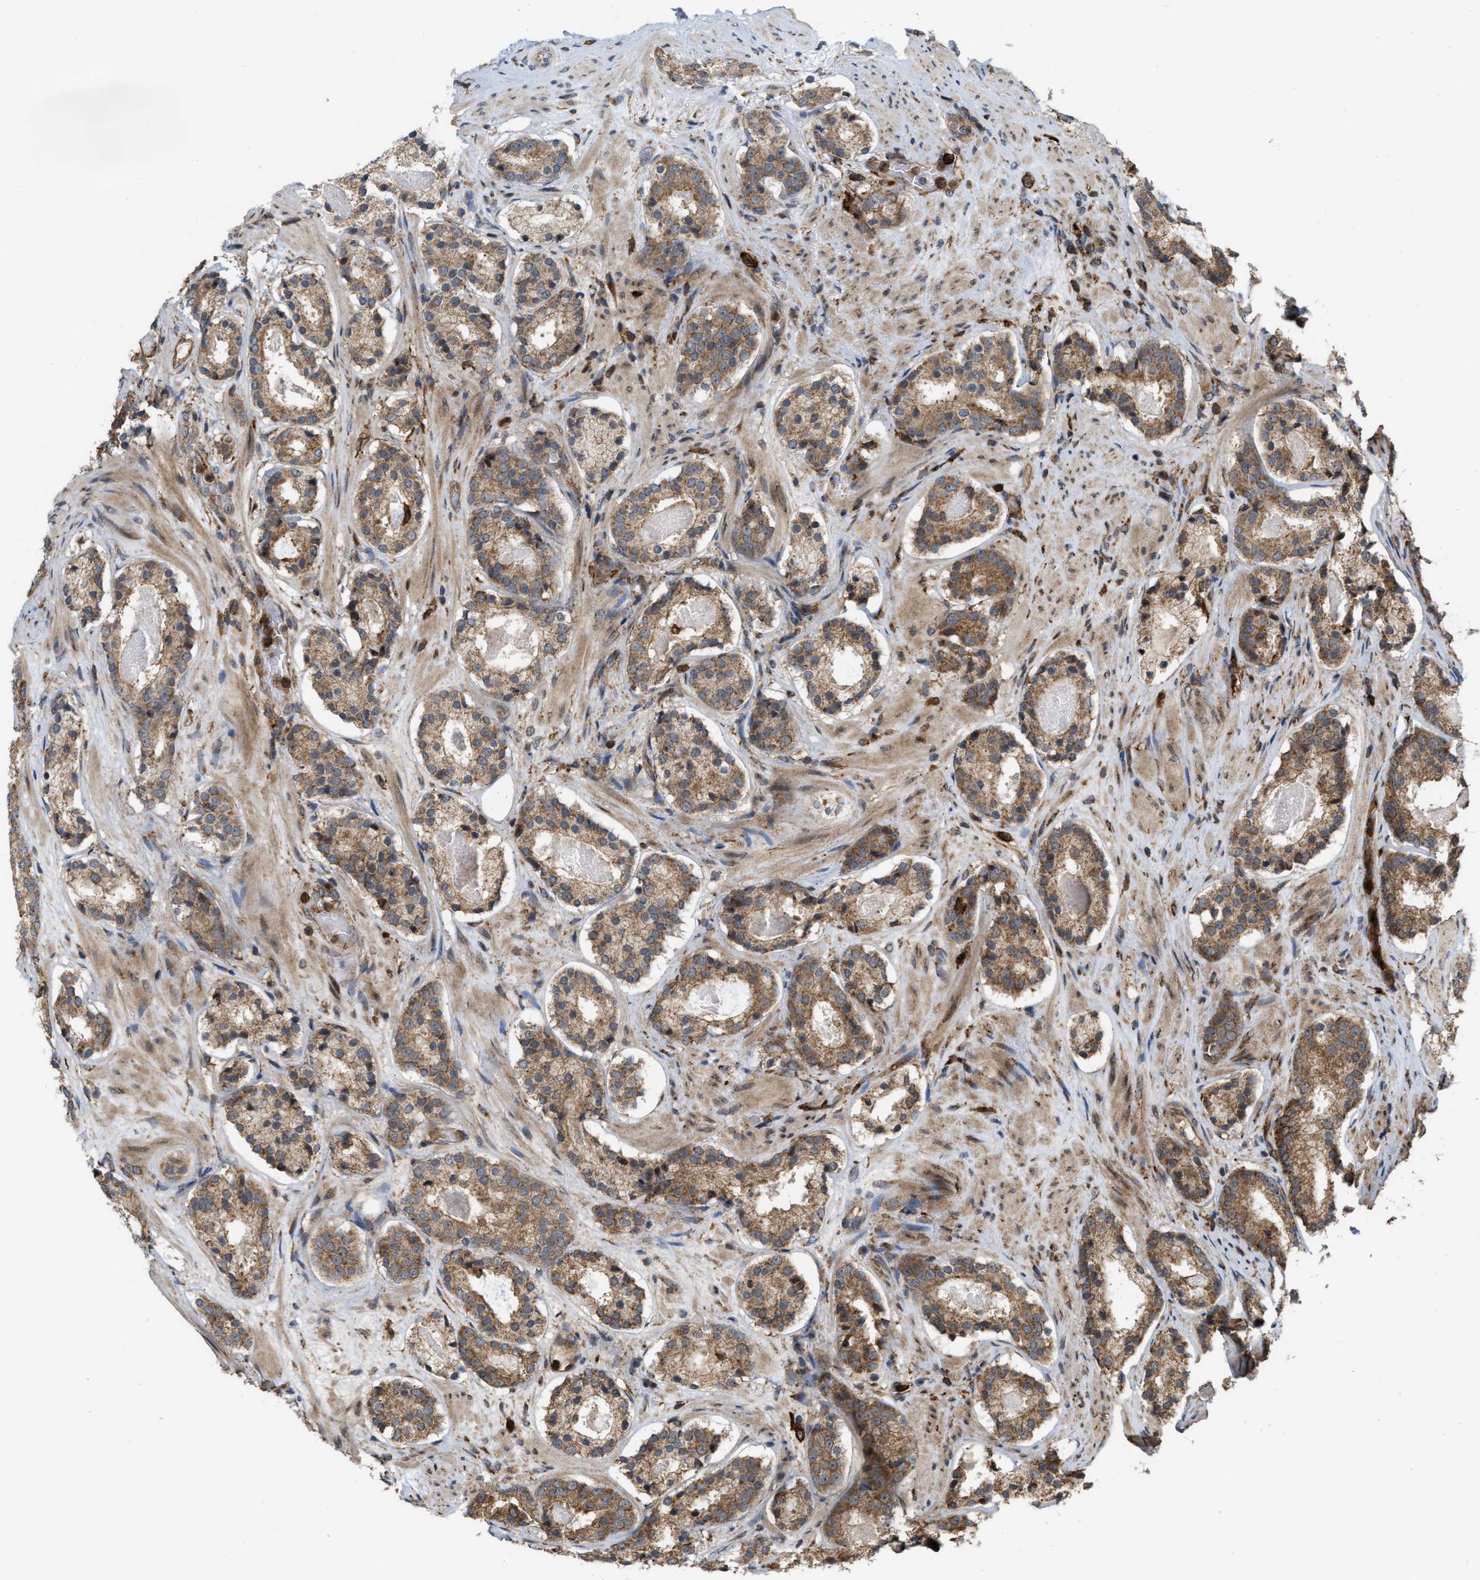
{"staining": {"intensity": "moderate", "quantity": ">75%", "location": "cytoplasmic/membranous"}, "tissue": "prostate cancer", "cell_type": "Tumor cells", "image_type": "cancer", "snomed": [{"axis": "morphology", "description": "Adenocarcinoma, Low grade"}, {"axis": "topography", "description": "Prostate"}], "caption": "Immunohistochemistry (IHC) staining of prostate cancer (adenocarcinoma (low-grade)), which shows medium levels of moderate cytoplasmic/membranous expression in approximately >75% of tumor cells indicating moderate cytoplasmic/membranous protein staining. The staining was performed using DAB (3,3'-diaminobenzidine) (brown) for protein detection and nuclei were counterstained in hematoxylin (blue).", "gene": "IQCE", "patient": {"sex": "male", "age": 69}}